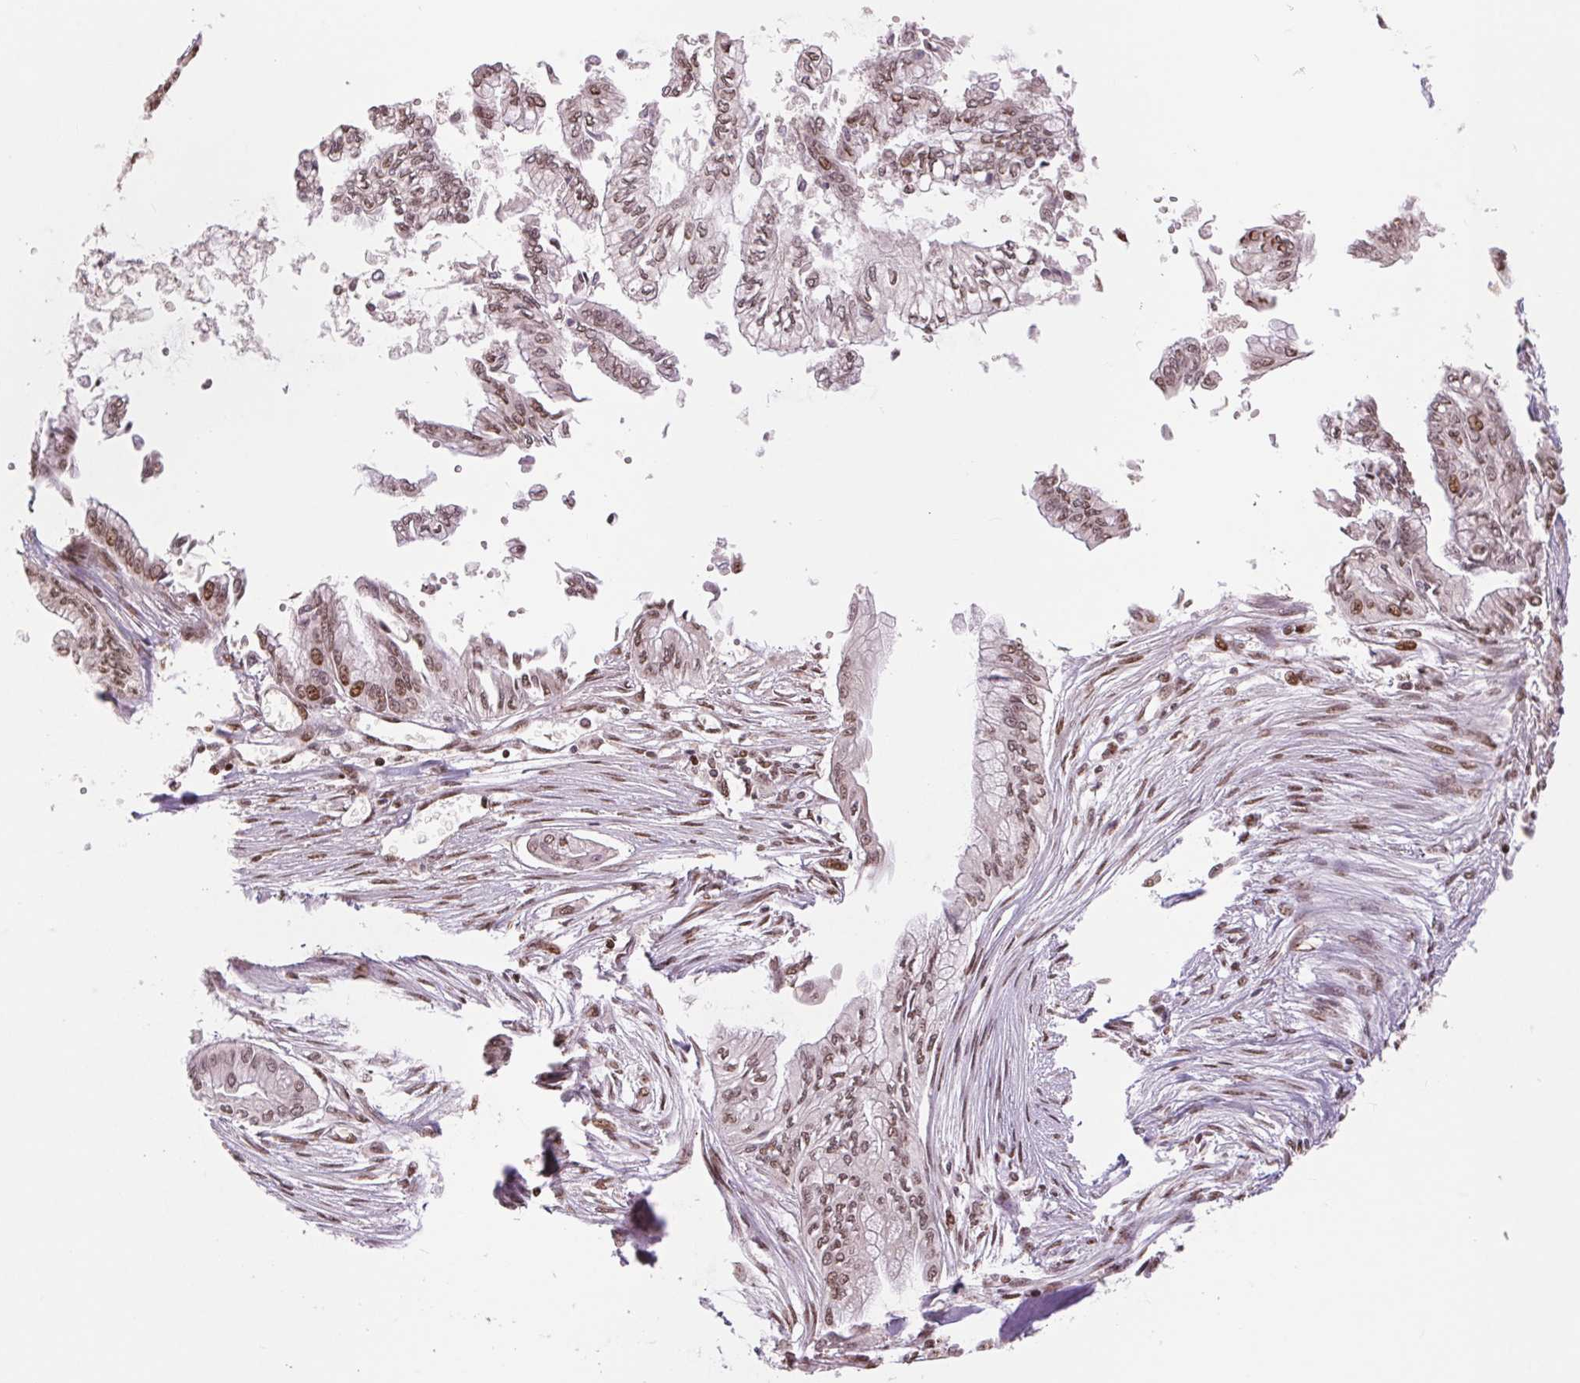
{"staining": {"intensity": "weak", "quantity": ">75%", "location": "nuclear"}, "tissue": "pancreatic cancer", "cell_type": "Tumor cells", "image_type": "cancer", "snomed": [{"axis": "morphology", "description": "Adenocarcinoma, NOS"}, {"axis": "topography", "description": "Pancreas"}], "caption": "Immunohistochemistry (IHC) of human pancreatic adenocarcinoma shows low levels of weak nuclear expression in about >75% of tumor cells. Using DAB (brown) and hematoxylin (blue) stains, captured at high magnification using brightfield microscopy.", "gene": "RAD23A", "patient": {"sex": "female", "age": 68}}